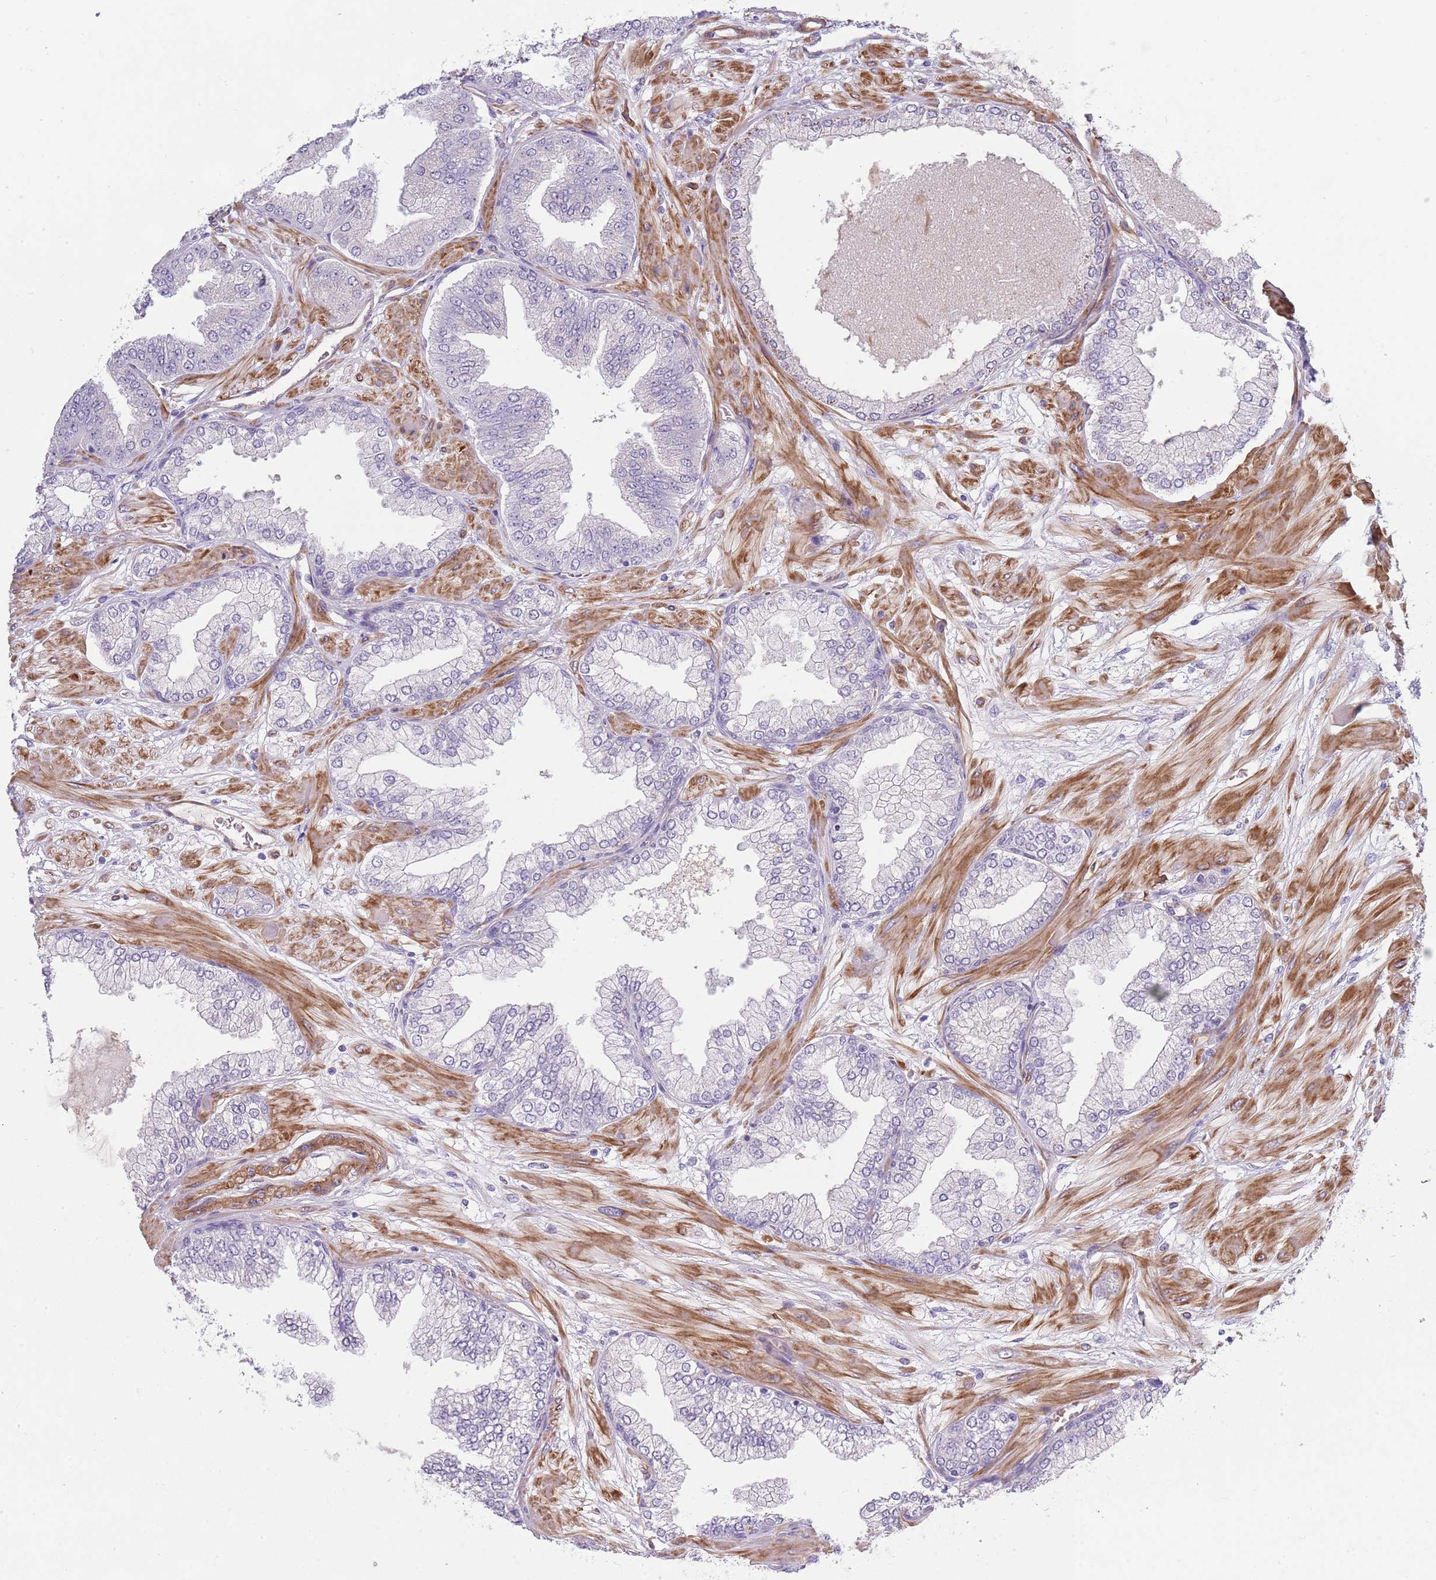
{"staining": {"intensity": "negative", "quantity": "none", "location": "none"}, "tissue": "prostate cancer", "cell_type": "Tumor cells", "image_type": "cancer", "snomed": [{"axis": "morphology", "description": "Adenocarcinoma, Low grade"}, {"axis": "topography", "description": "Prostate"}], "caption": "Immunohistochemistry (IHC) of human adenocarcinoma (low-grade) (prostate) exhibits no positivity in tumor cells. (DAB (3,3'-diaminobenzidine) immunohistochemistry (IHC), high magnification).", "gene": "TINAGL1", "patient": {"sex": "male", "age": 55}}